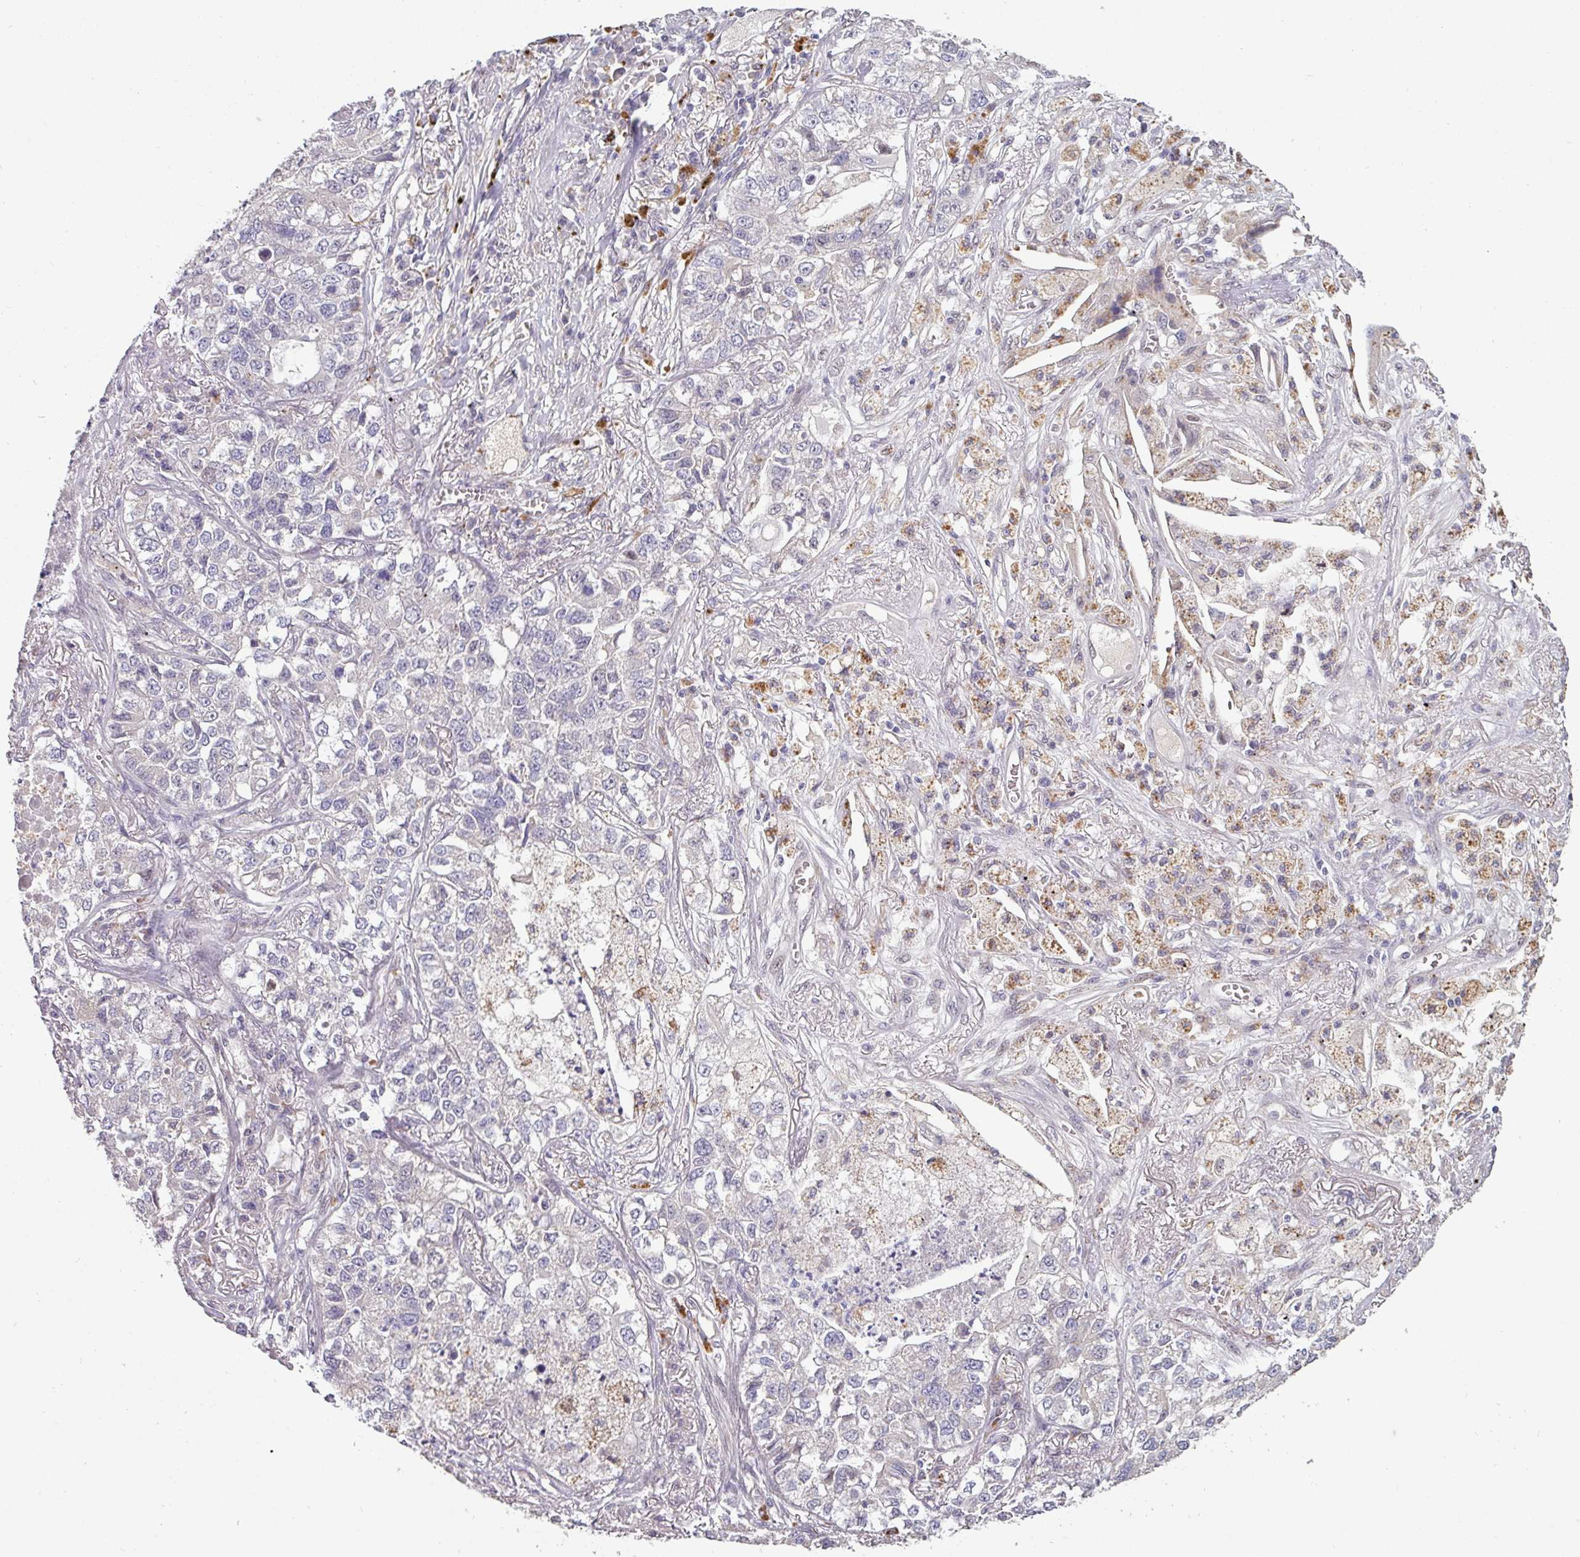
{"staining": {"intensity": "negative", "quantity": "none", "location": "none"}, "tissue": "lung cancer", "cell_type": "Tumor cells", "image_type": "cancer", "snomed": [{"axis": "morphology", "description": "Adenocarcinoma, NOS"}, {"axis": "topography", "description": "Lung"}], "caption": "Immunohistochemistry (IHC) histopathology image of neoplastic tissue: human lung adenocarcinoma stained with DAB demonstrates no significant protein expression in tumor cells. (Brightfield microscopy of DAB (3,3'-diaminobenzidine) immunohistochemistry at high magnification).", "gene": "SWSAP1", "patient": {"sex": "male", "age": 49}}